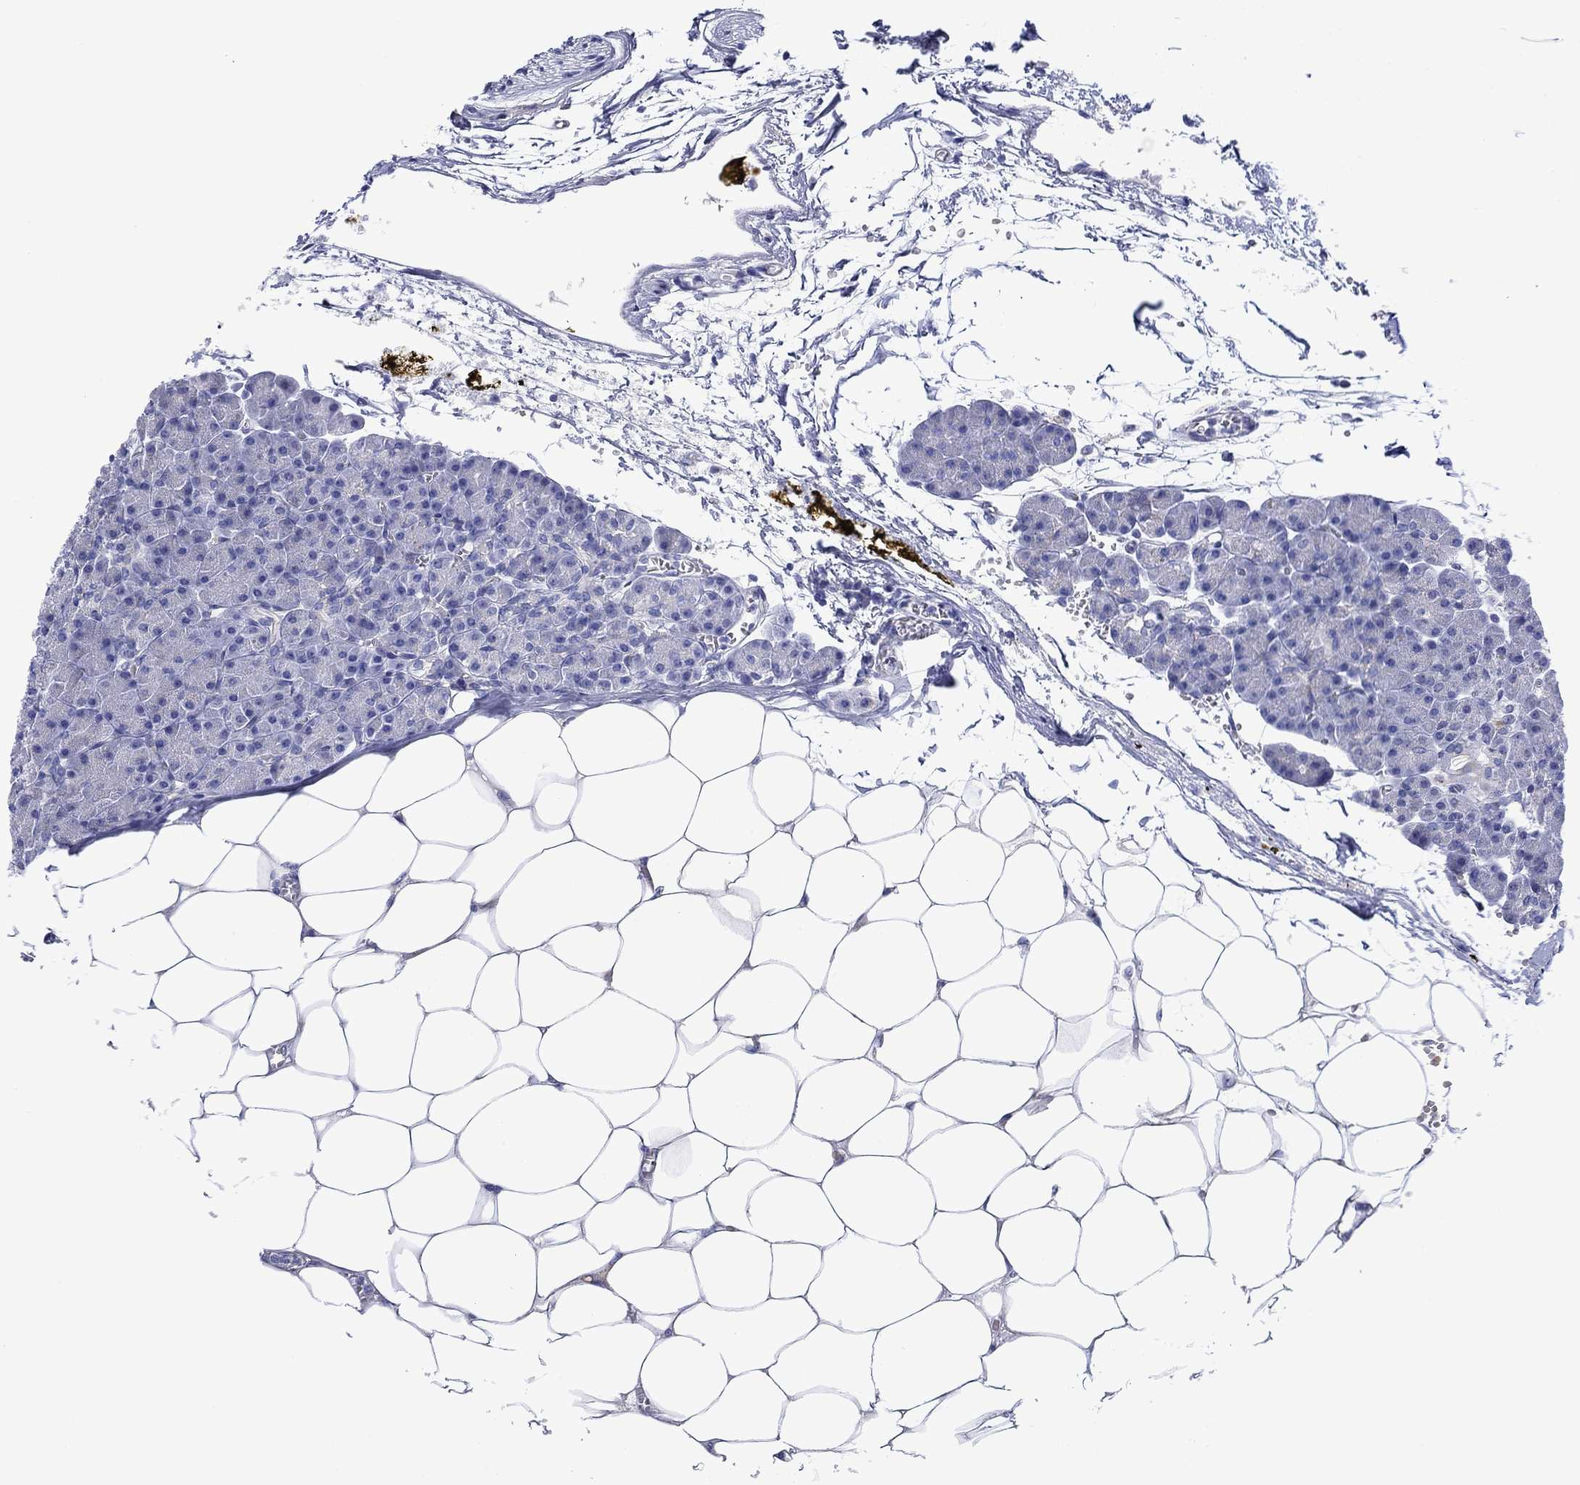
{"staining": {"intensity": "negative", "quantity": "none", "location": "none"}, "tissue": "pancreas", "cell_type": "Exocrine glandular cells", "image_type": "normal", "snomed": [{"axis": "morphology", "description": "Normal tissue, NOS"}, {"axis": "topography", "description": "Pancreas"}], "caption": "Protein analysis of unremarkable pancreas displays no significant expression in exocrine glandular cells.", "gene": "SVEP1", "patient": {"sex": "female", "age": 45}}